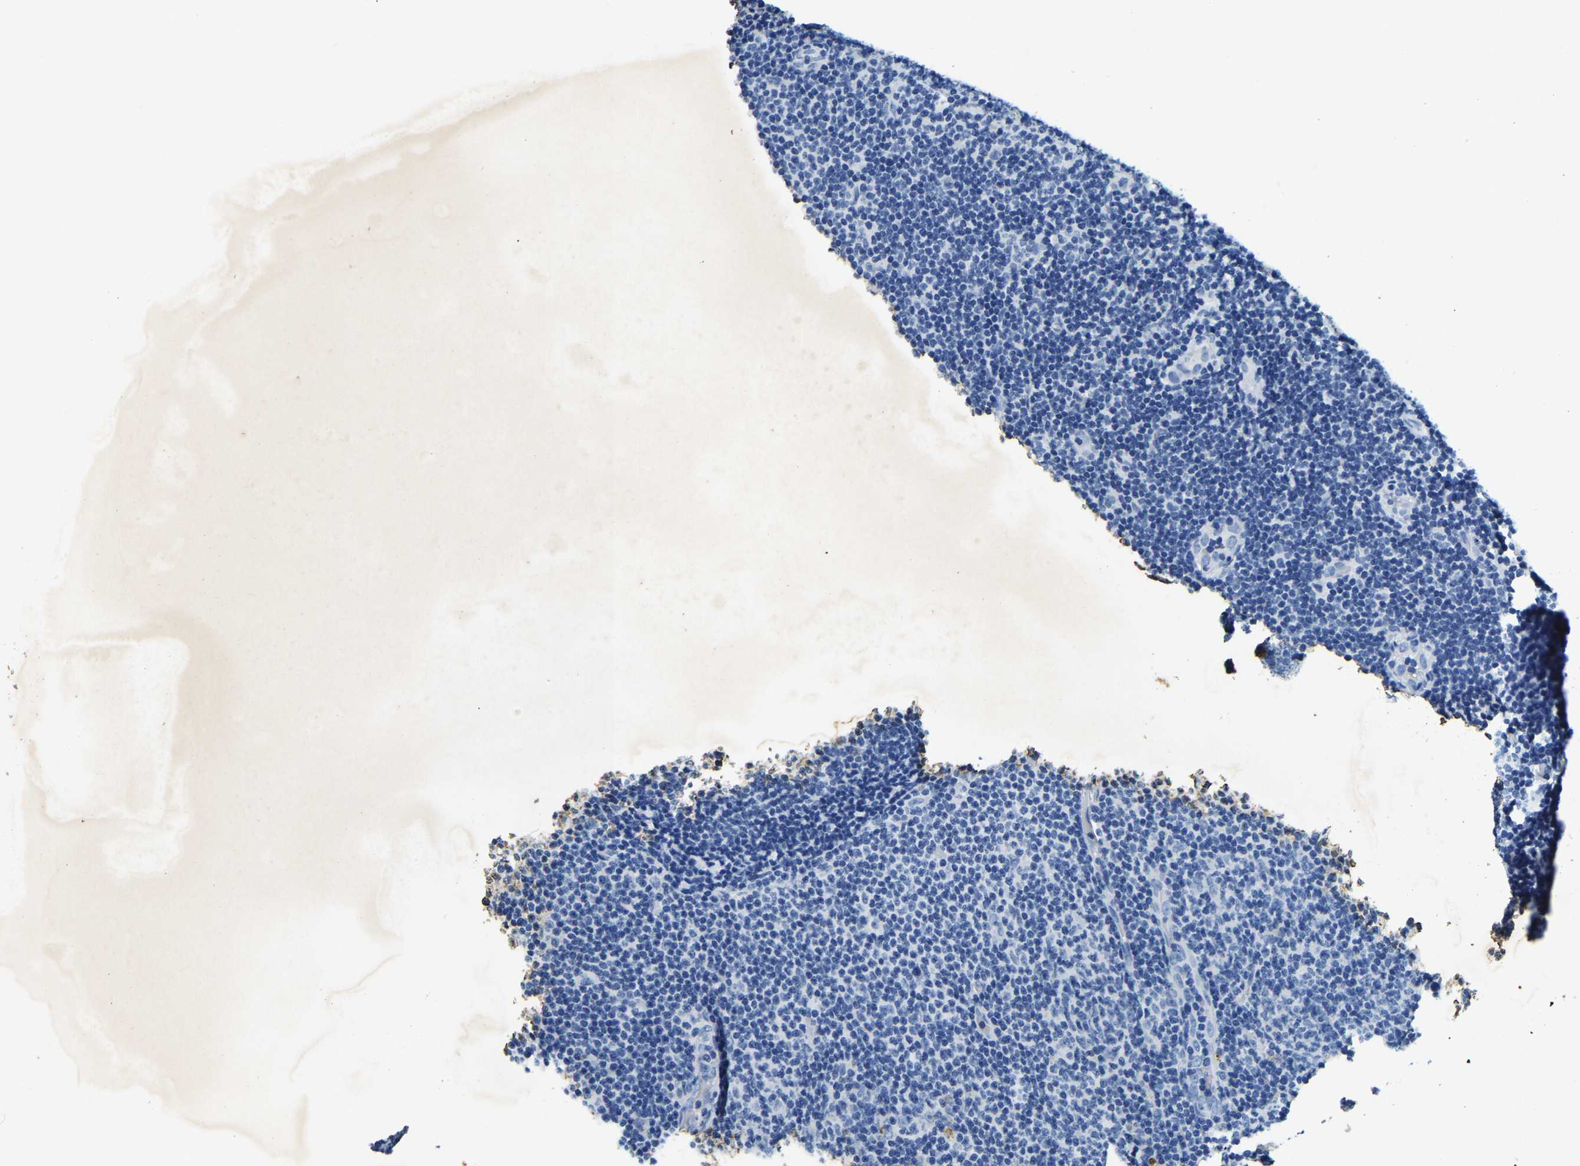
{"staining": {"intensity": "negative", "quantity": "none", "location": "none"}, "tissue": "lymphoma", "cell_type": "Tumor cells", "image_type": "cancer", "snomed": [{"axis": "morphology", "description": "Malignant lymphoma, non-Hodgkin's type, Low grade"}, {"axis": "topography", "description": "Lymph node"}], "caption": "Immunohistochemistry (IHC) of malignant lymphoma, non-Hodgkin's type (low-grade) shows no expression in tumor cells.", "gene": "UBN2", "patient": {"sex": "male", "age": 83}}